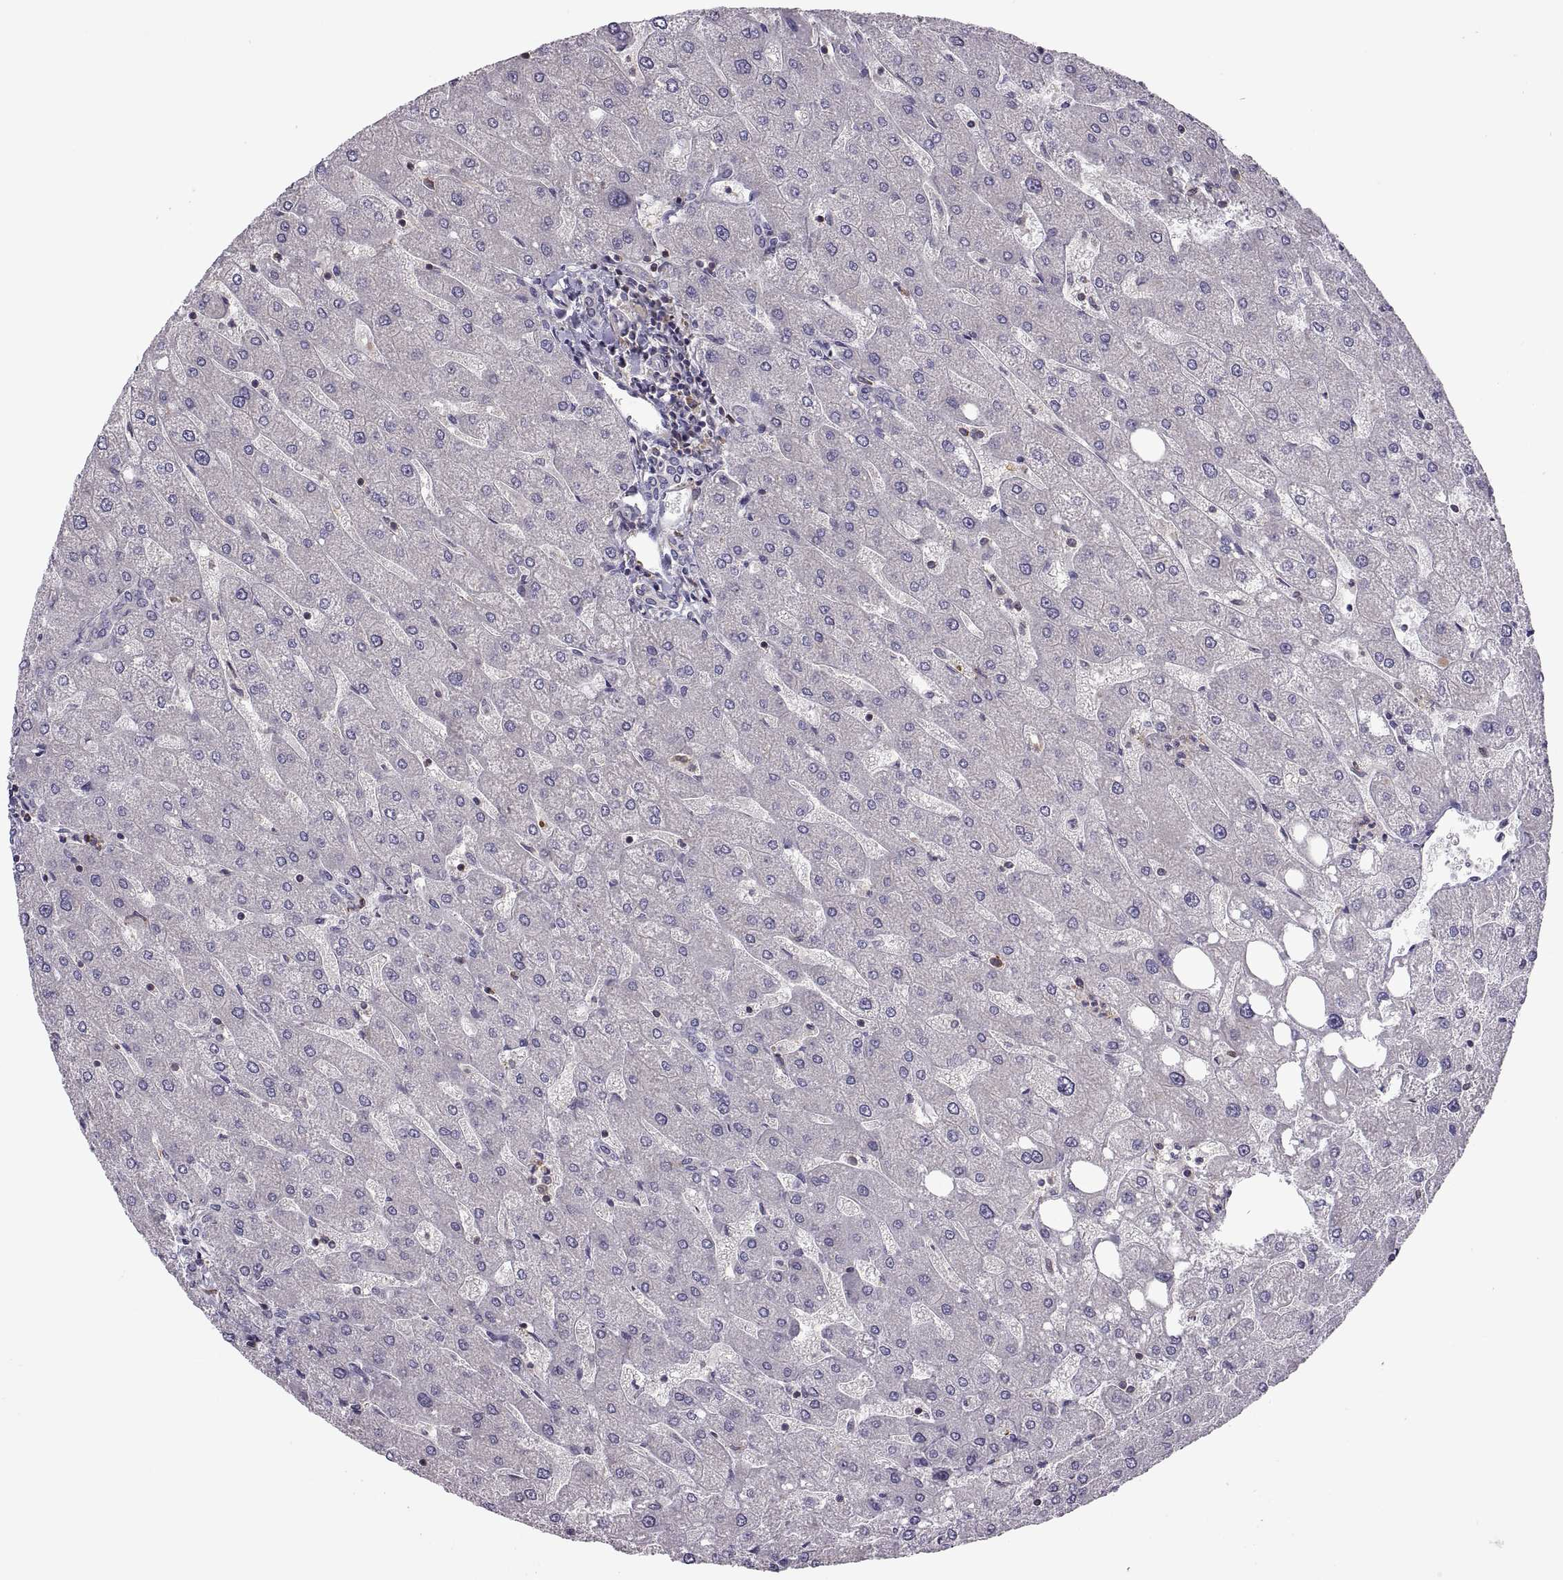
{"staining": {"intensity": "negative", "quantity": "none", "location": "none"}, "tissue": "liver", "cell_type": "Cholangiocytes", "image_type": "normal", "snomed": [{"axis": "morphology", "description": "Normal tissue, NOS"}, {"axis": "topography", "description": "Liver"}], "caption": "IHC histopathology image of unremarkable human liver stained for a protein (brown), which demonstrates no expression in cholangiocytes.", "gene": "SPATA32", "patient": {"sex": "male", "age": 67}}